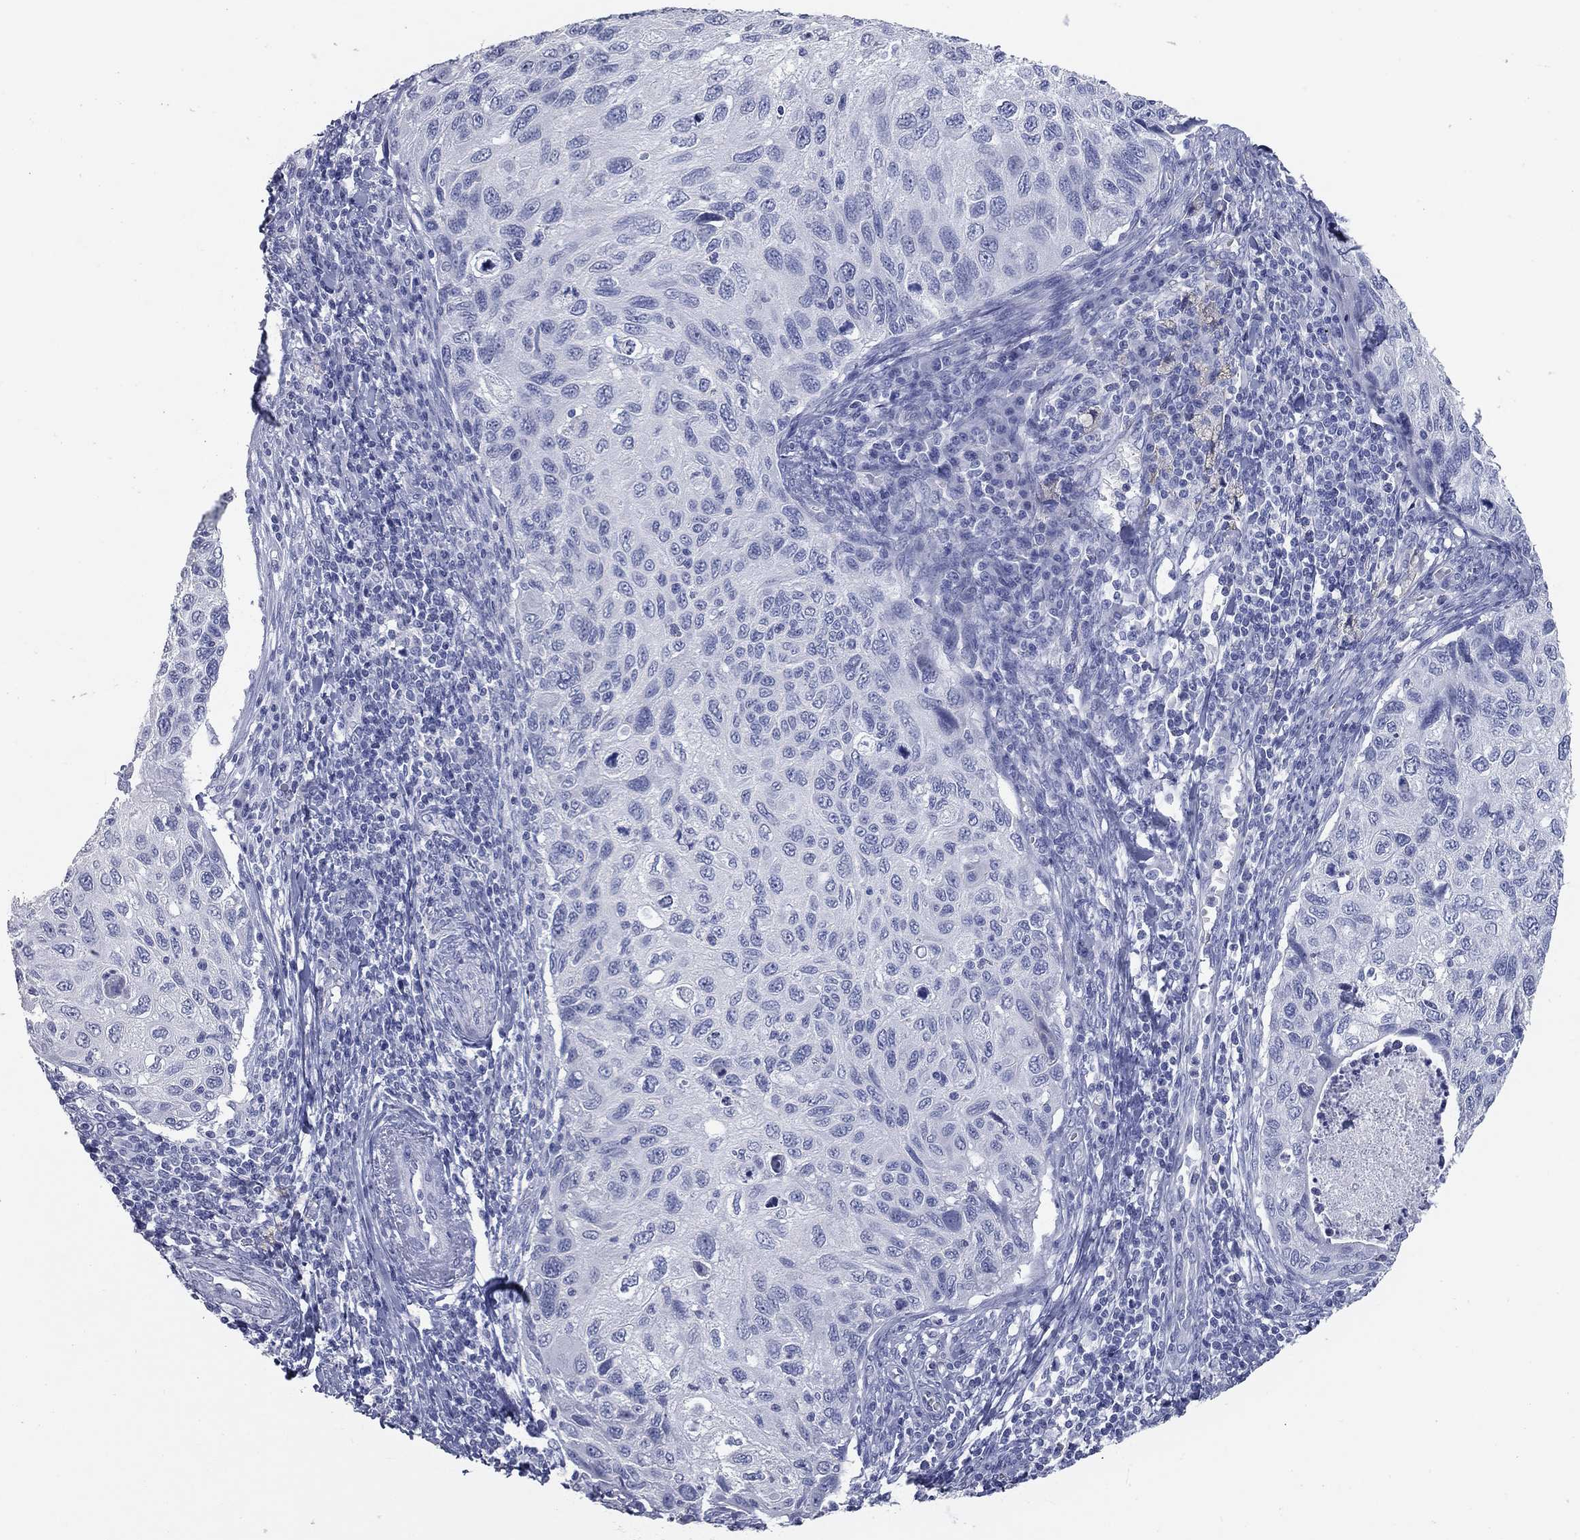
{"staining": {"intensity": "negative", "quantity": "none", "location": "none"}, "tissue": "cervical cancer", "cell_type": "Tumor cells", "image_type": "cancer", "snomed": [{"axis": "morphology", "description": "Squamous cell carcinoma, NOS"}, {"axis": "topography", "description": "Cervix"}], "caption": "The image reveals no significant positivity in tumor cells of cervical cancer (squamous cell carcinoma).", "gene": "TAC1", "patient": {"sex": "female", "age": 70}}